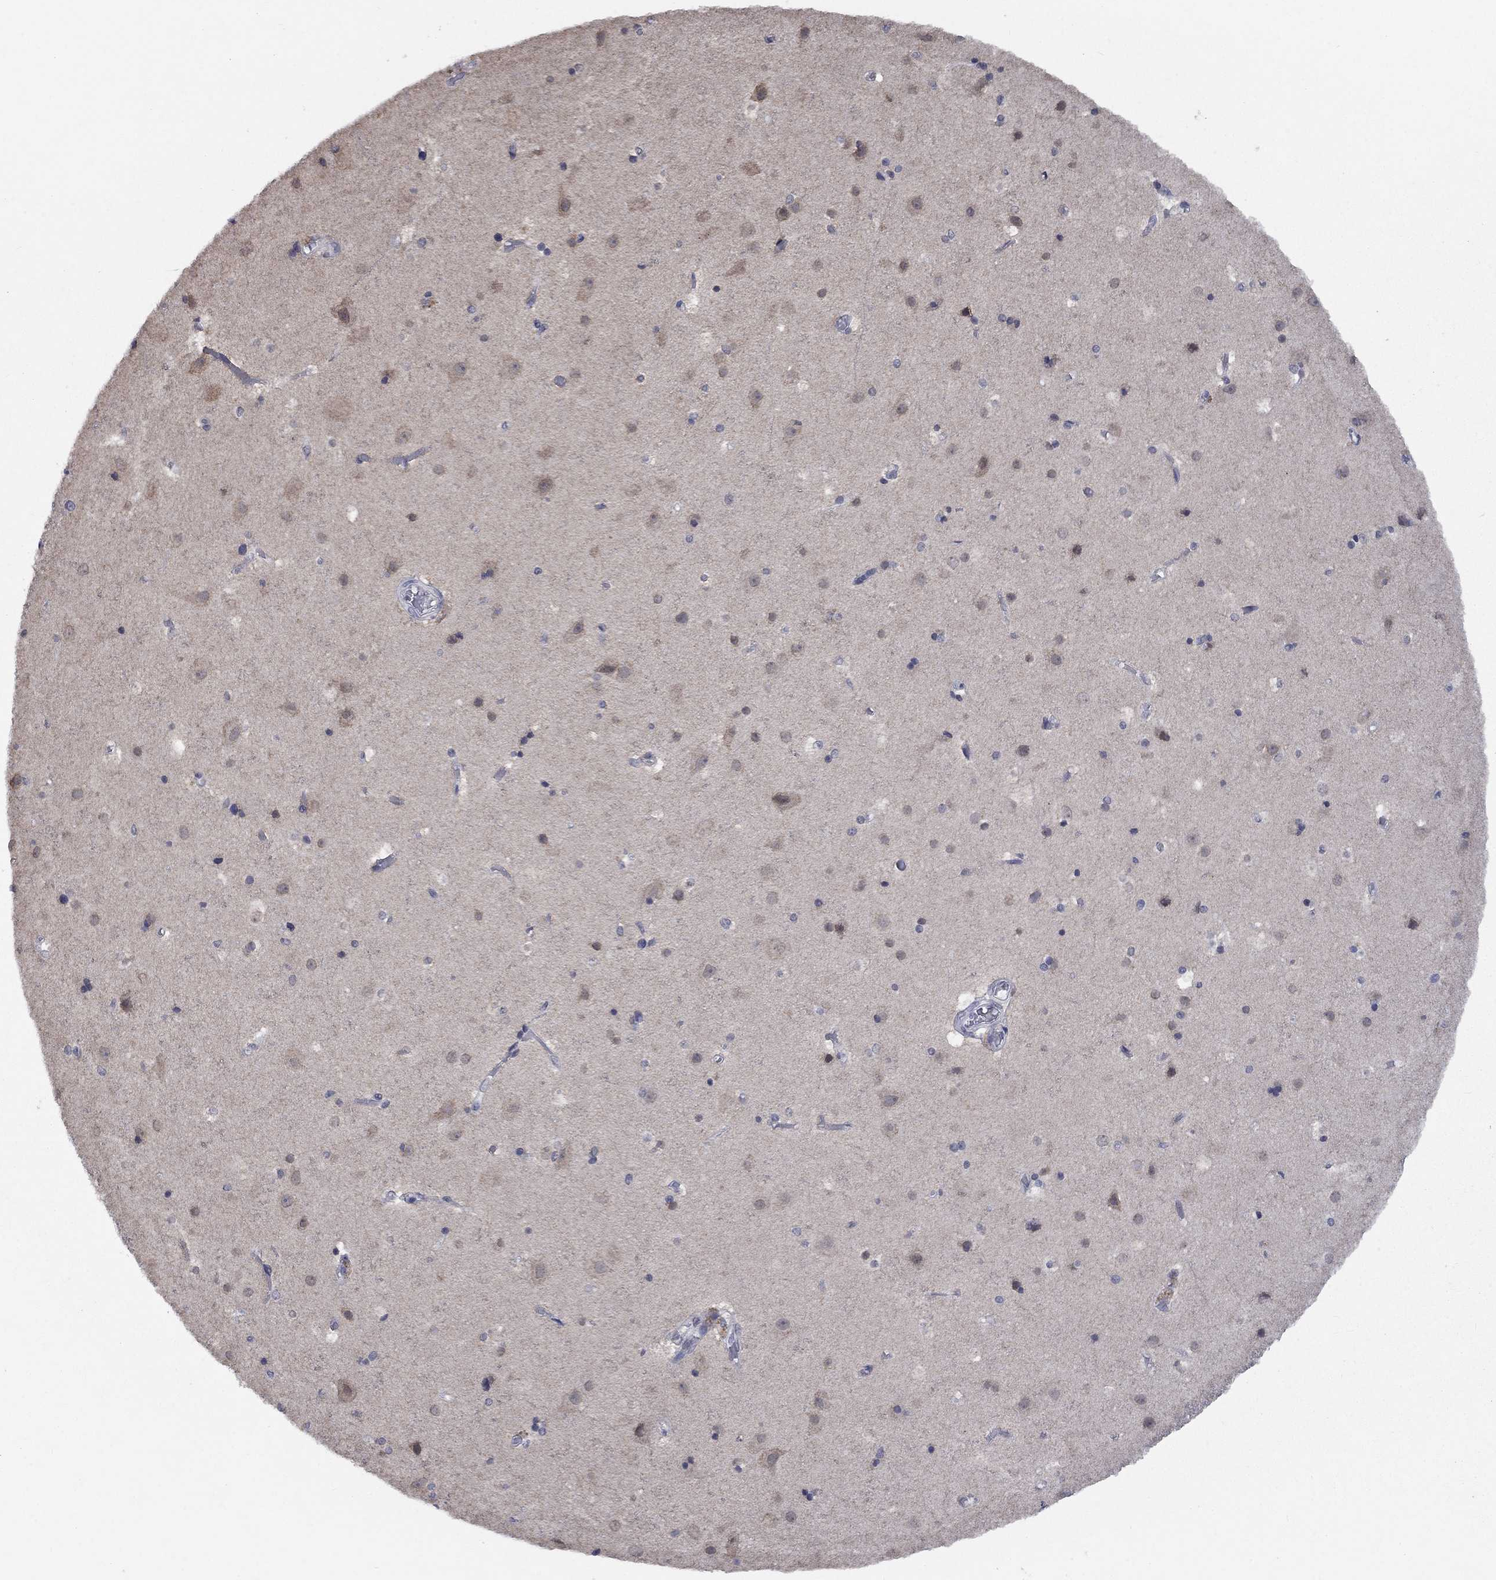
{"staining": {"intensity": "negative", "quantity": "none", "location": "none"}, "tissue": "cerebral cortex", "cell_type": "Endothelial cells", "image_type": "normal", "snomed": [{"axis": "morphology", "description": "Normal tissue, NOS"}, {"axis": "topography", "description": "Cerebral cortex"}], "caption": "High power microscopy photomicrograph of an immunohistochemistry (IHC) photomicrograph of benign cerebral cortex, revealing no significant staining in endothelial cells. The staining is performed using DAB brown chromogen with nuclei counter-stained in using hematoxylin.", "gene": "SPATA33", "patient": {"sex": "female", "age": 52}}